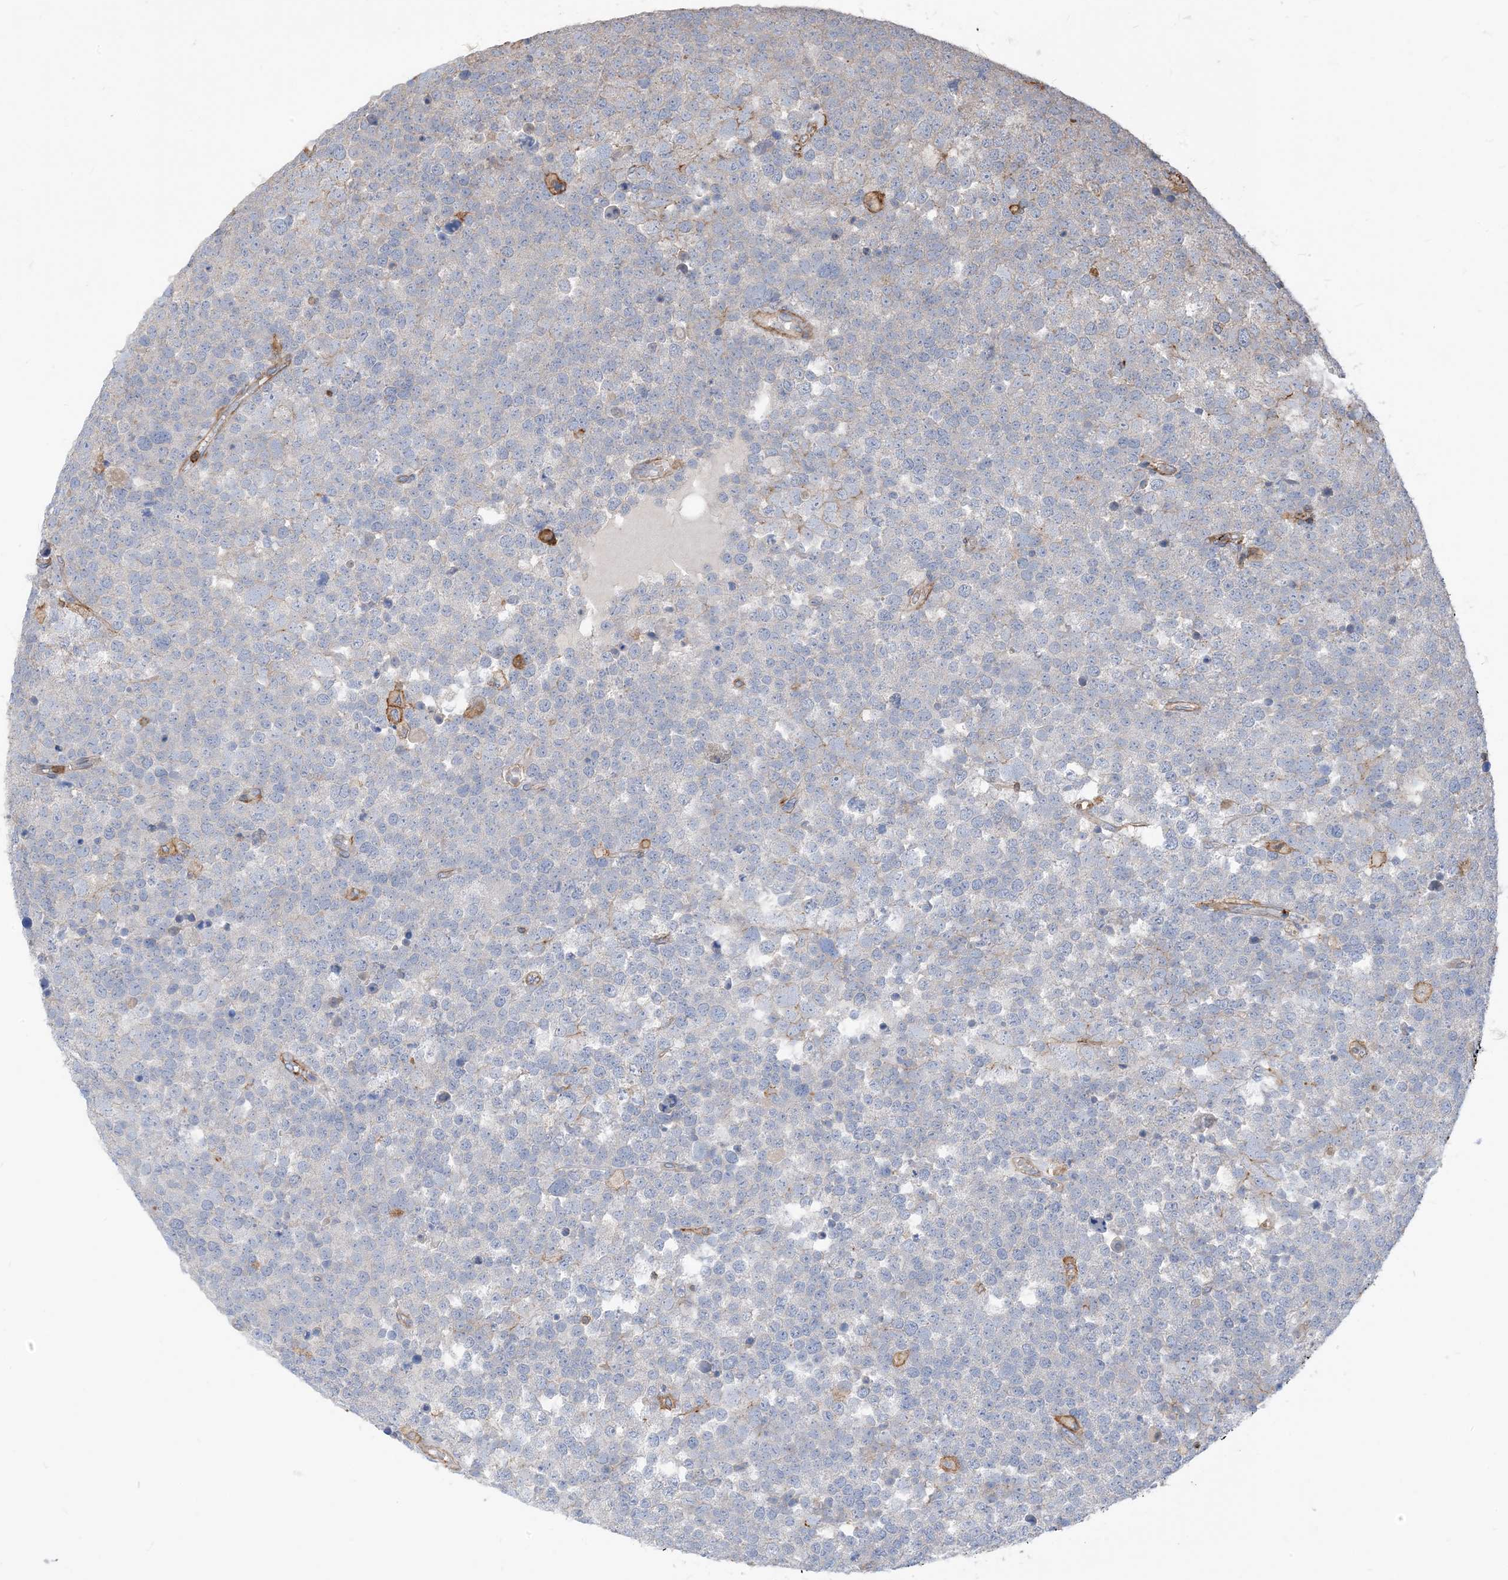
{"staining": {"intensity": "negative", "quantity": "none", "location": "none"}, "tissue": "testis cancer", "cell_type": "Tumor cells", "image_type": "cancer", "snomed": [{"axis": "morphology", "description": "Seminoma, NOS"}, {"axis": "topography", "description": "Testis"}], "caption": "This is a image of IHC staining of testis cancer (seminoma), which shows no staining in tumor cells. Brightfield microscopy of IHC stained with DAB (brown) and hematoxylin (blue), captured at high magnification.", "gene": "PARVG", "patient": {"sex": "male", "age": 71}}